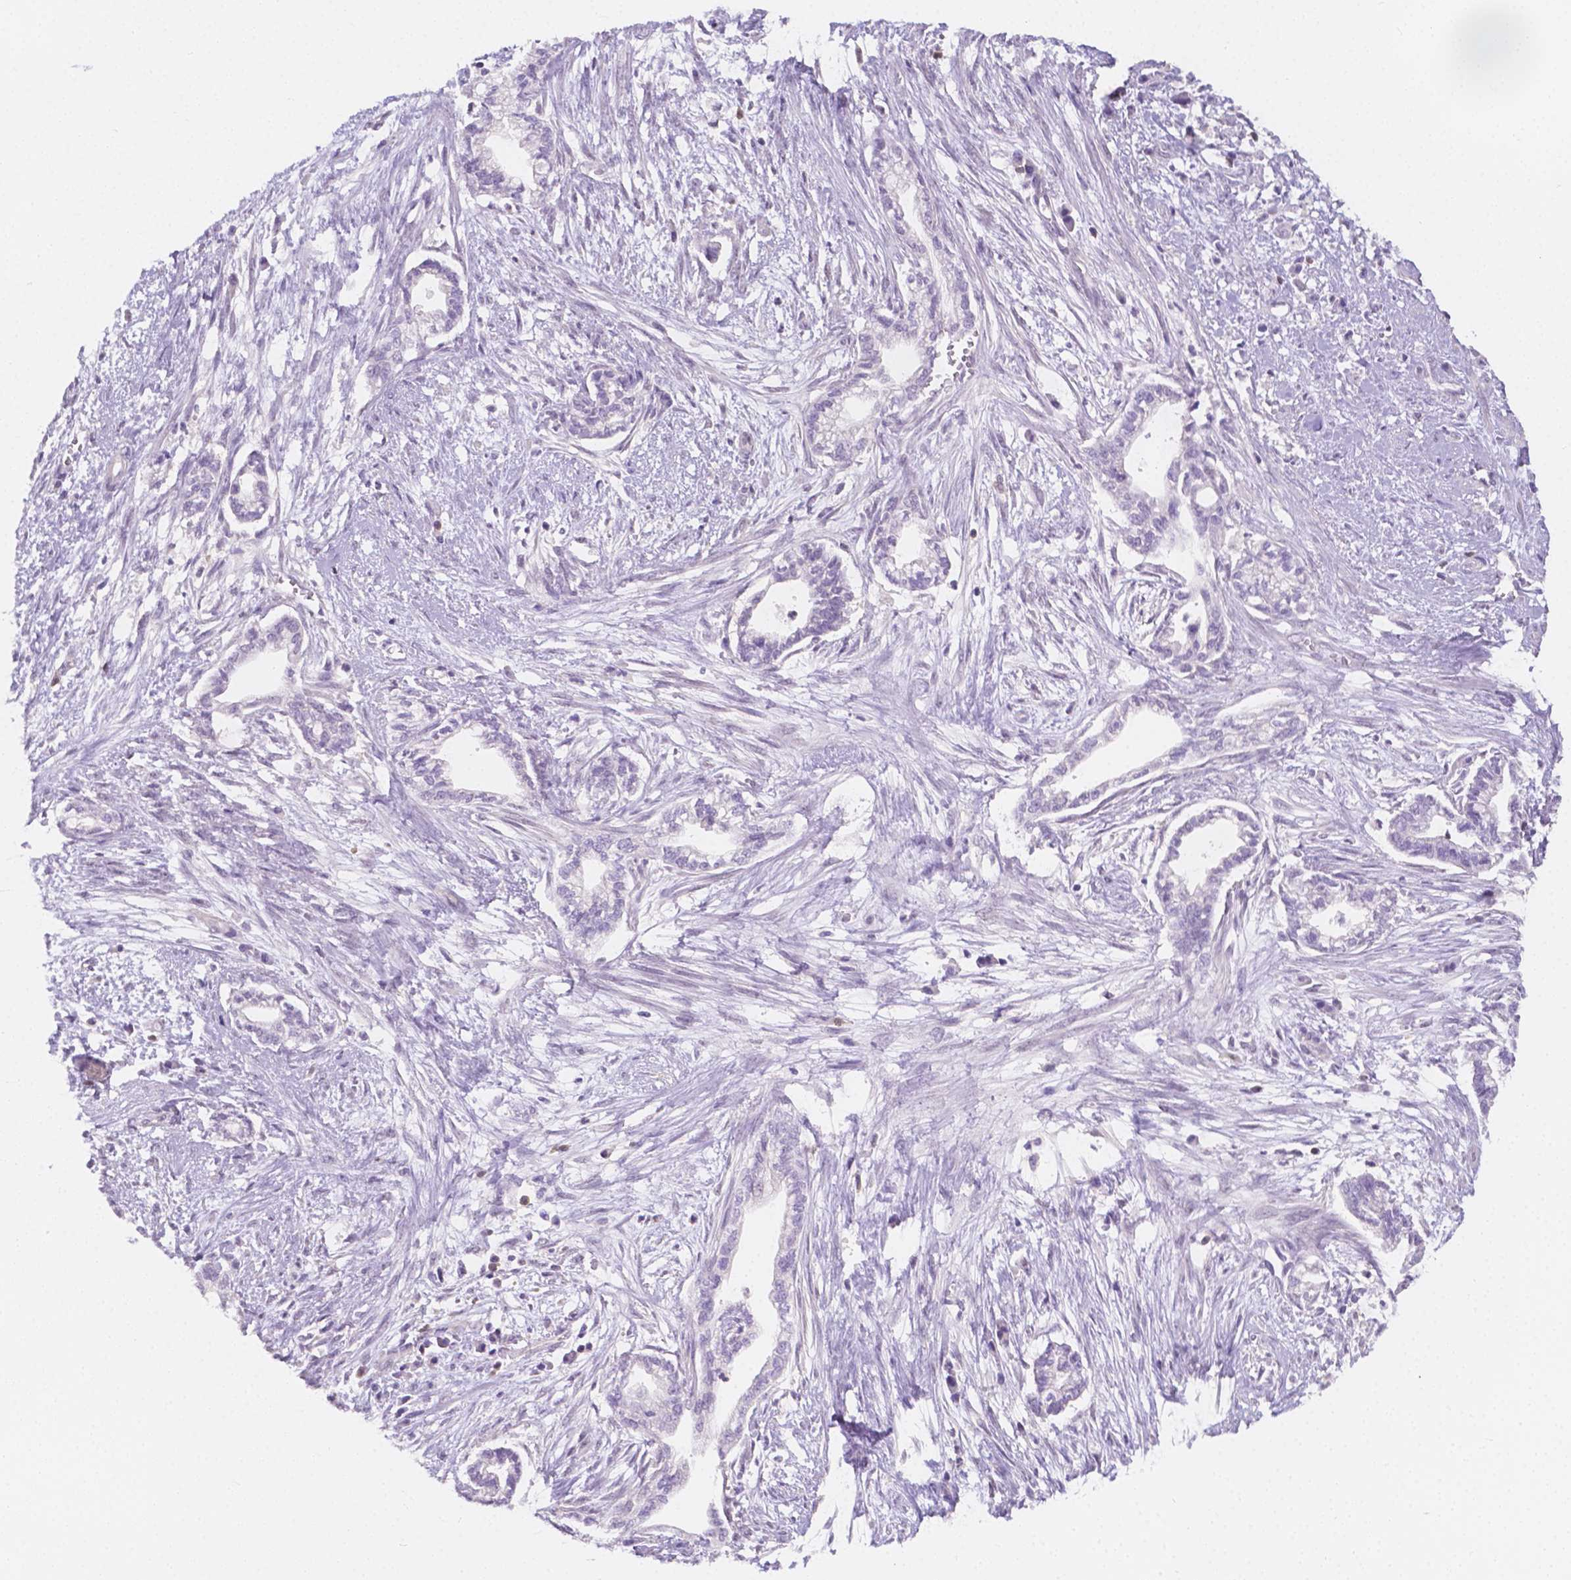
{"staining": {"intensity": "negative", "quantity": "none", "location": "none"}, "tissue": "cervical cancer", "cell_type": "Tumor cells", "image_type": "cancer", "snomed": [{"axis": "morphology", "description": "Adenocarcinoma, NOS"}, {"axis": "topography", "description": "Cervix"}], "caption": "Immunohistochemical staining of cervical adenocarcinoma demonstrates no significant staining in tumor cells.", "gene": "SGTB", "patient": {"sex": "female", "age": 62}}